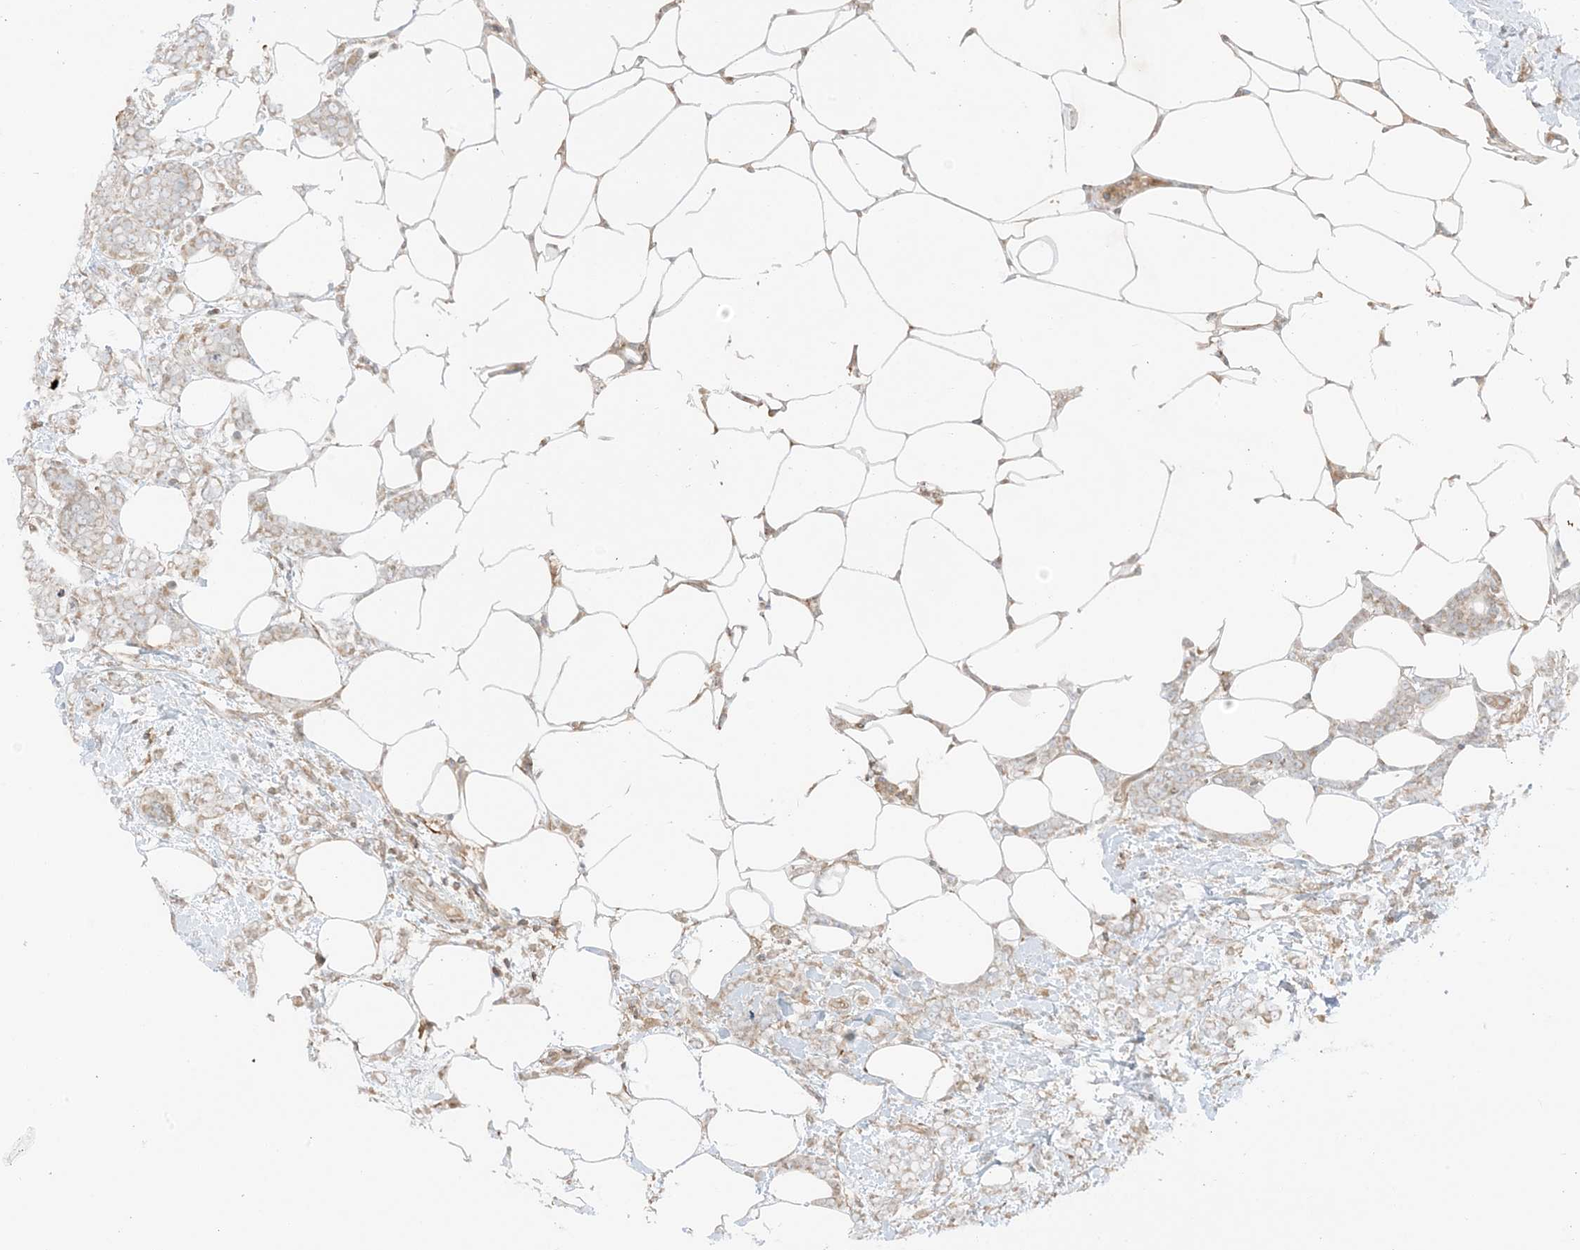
{"staining": {"intensity": "weak", "quantity": "<25%", "location": "cytoplasmic/membranous"}, "tissue": "breast cancer", "cell_type": "Tumor cells", "image_type": "cancer", "snomed": [{"axis": "morphology", "description": "Lobular carcinoma"}, {"axis": "topography", "description": "Breast"}], "caption": "The immunohistochemistry photomicrograph has no significant staining in tumor cells of breast cancer (lobular carcinoma) tissue.", "gene": "SLC25A12", "patient": {"sex": "female", "age": 58}}